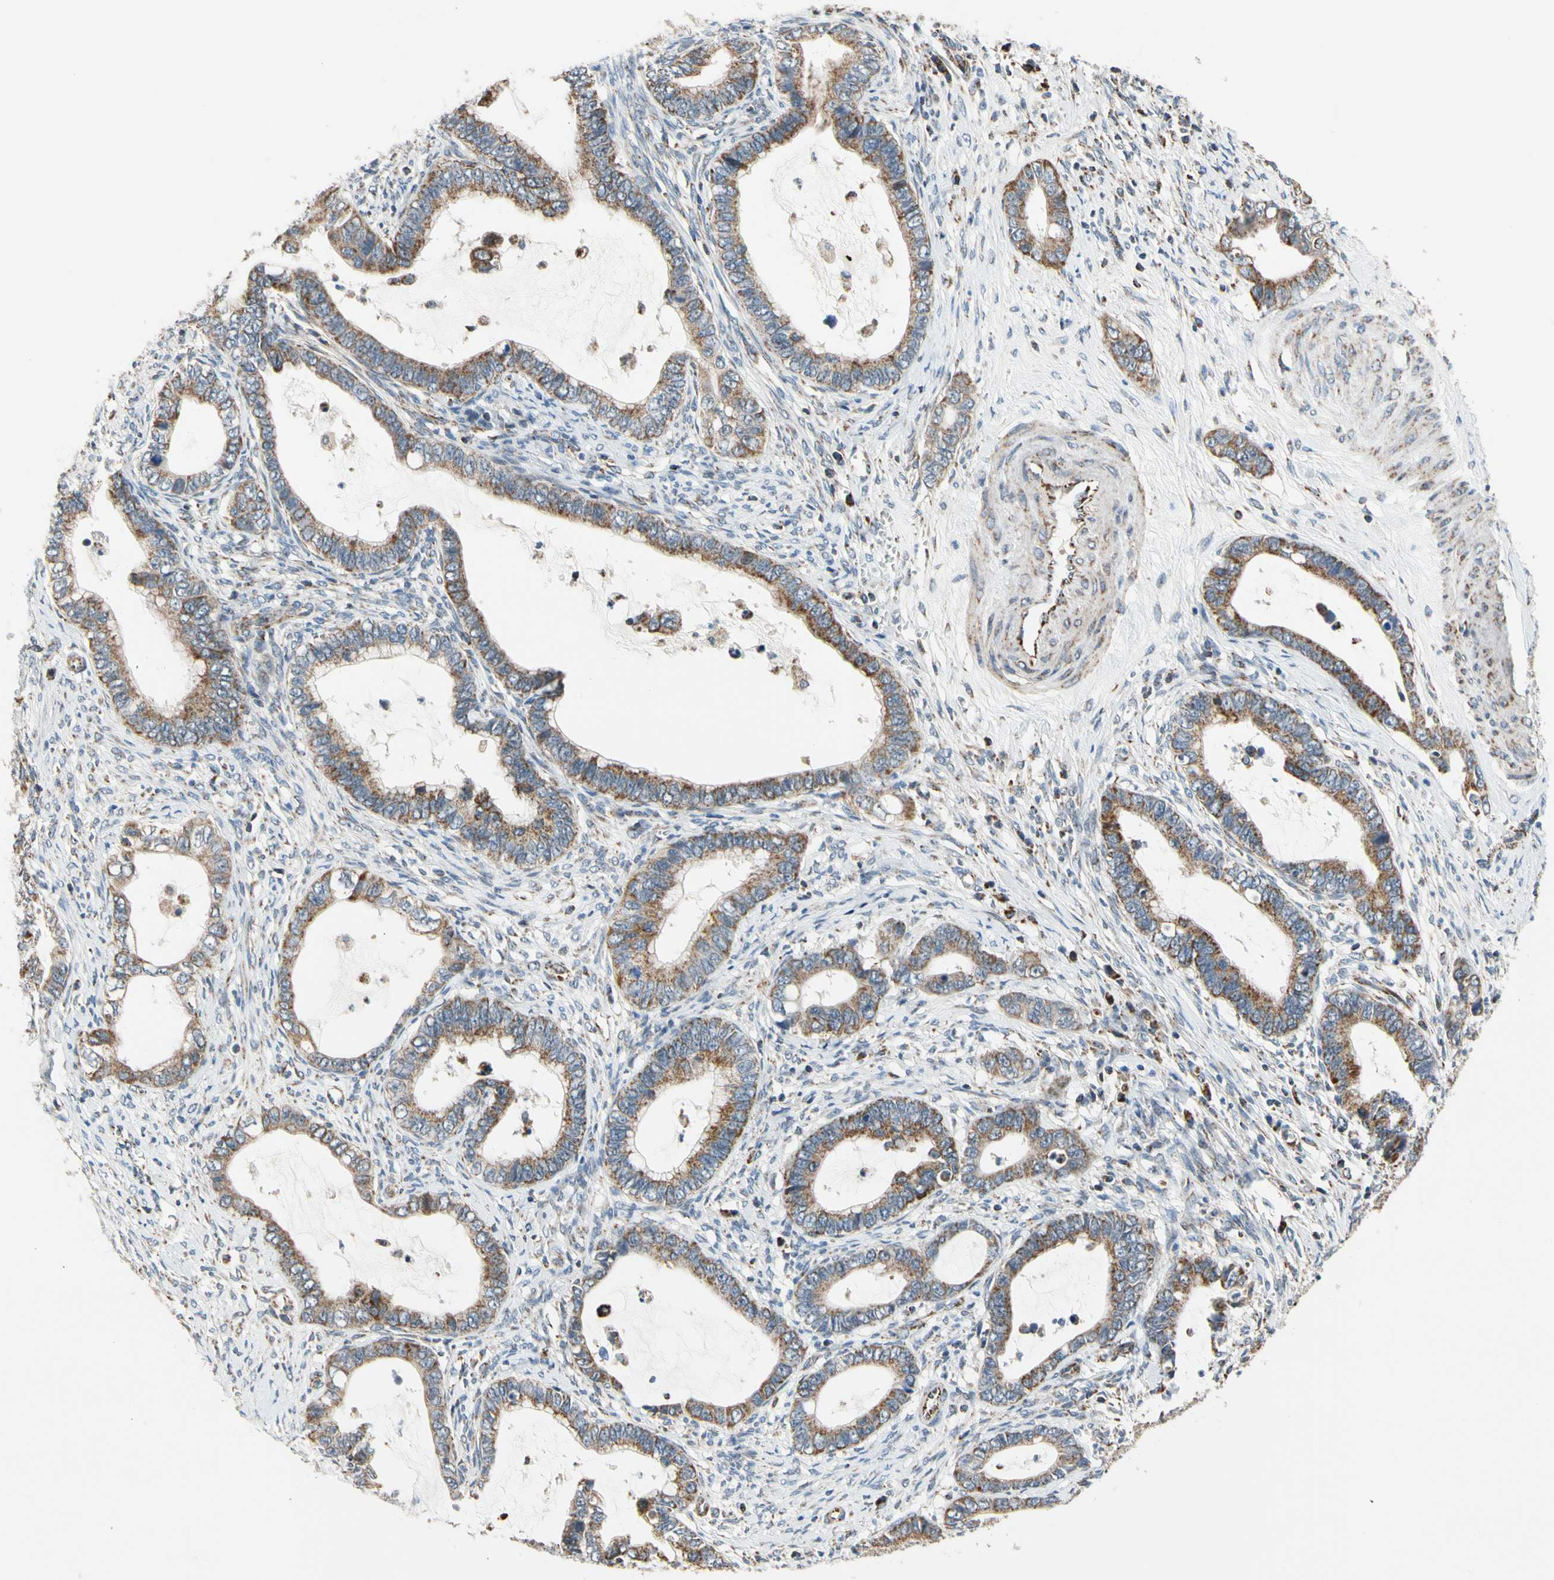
{"staining": {"intensity": "moderate", "quantity": ">75%", "location": "cytoplasmic/membranous"}, "tissue": "cervical cancer", "cell_type": "Tumor cells", "image_type": "cancer", "snomed": [{"axis": "morphology", "description": "Adenocarcinoma, NOS"}, {"axis": "topography", "description": "Cervix"}], "caption": "Tumor cells show moderate cytoplasmic/membranous positivity in approximately >75% of cells in cervical adenocarcinoma. (DAB (3,3'-diaminobenzidine) = brown stain, brightfield microscopy at high magnification).", "gene": "KHDC4", "patient": {"sex": "female", "age": 44}}